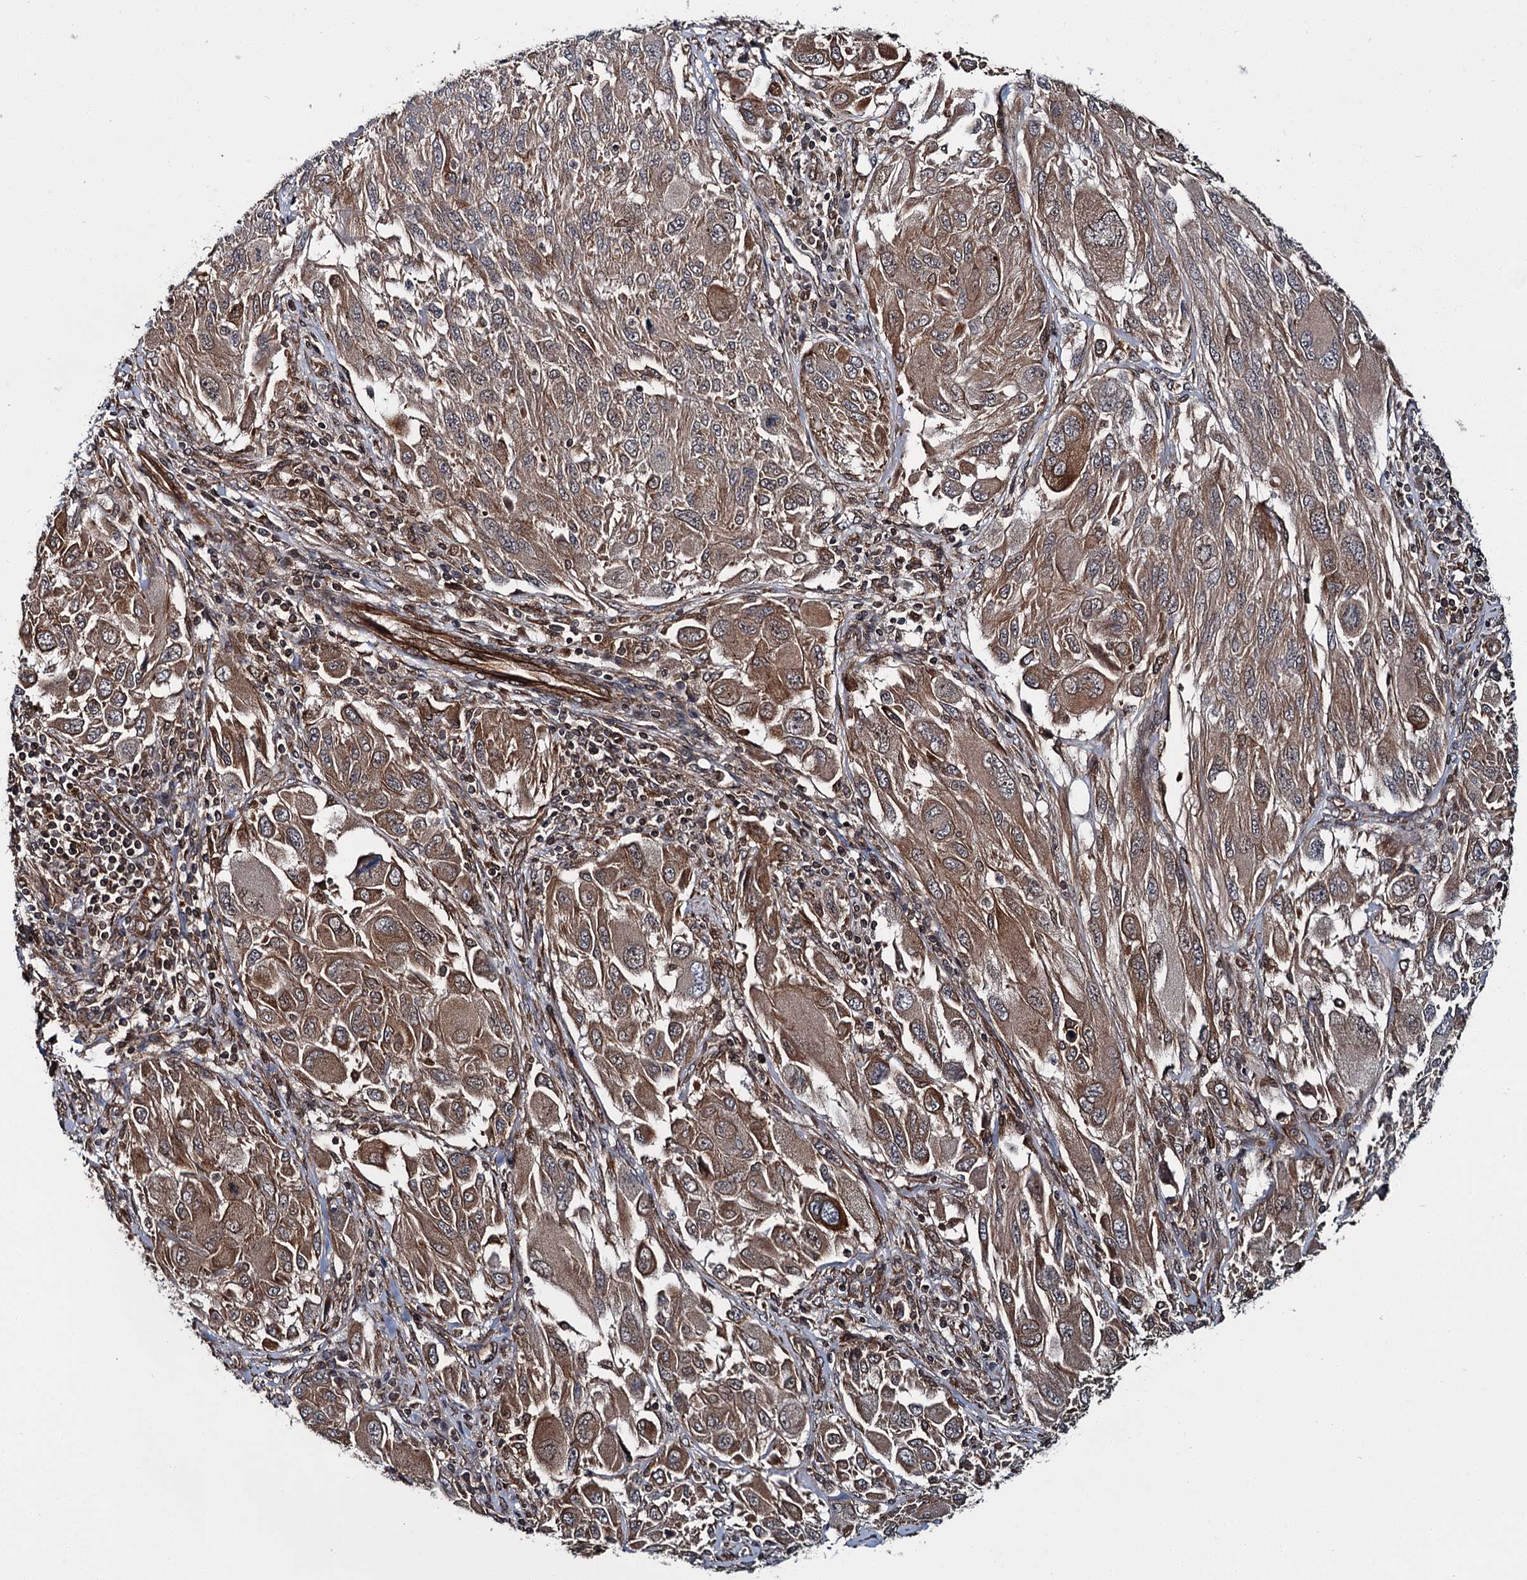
{"staining": {"intensity": "moderate", "quantity": ">75%", "location": "cytoplasmic/membranous"}, "tissue": "melanoma", "cell_type": "Tumor cells", "image_type": "cancer", "snomed": [{"axis": "morphology", "description": "Malignant melanoma, NOS"}, {"axis": "topography", "description": "Skin"}], "caption": "Approximately >75% of tumor cells in malignant melanoma exhibit moderate cytoplasmic/membranous protein positivity as visualized by brown immunohistochemical staining.", "gene": "ZFYVE19", "patient": {"sex": "female", "age": 91}}